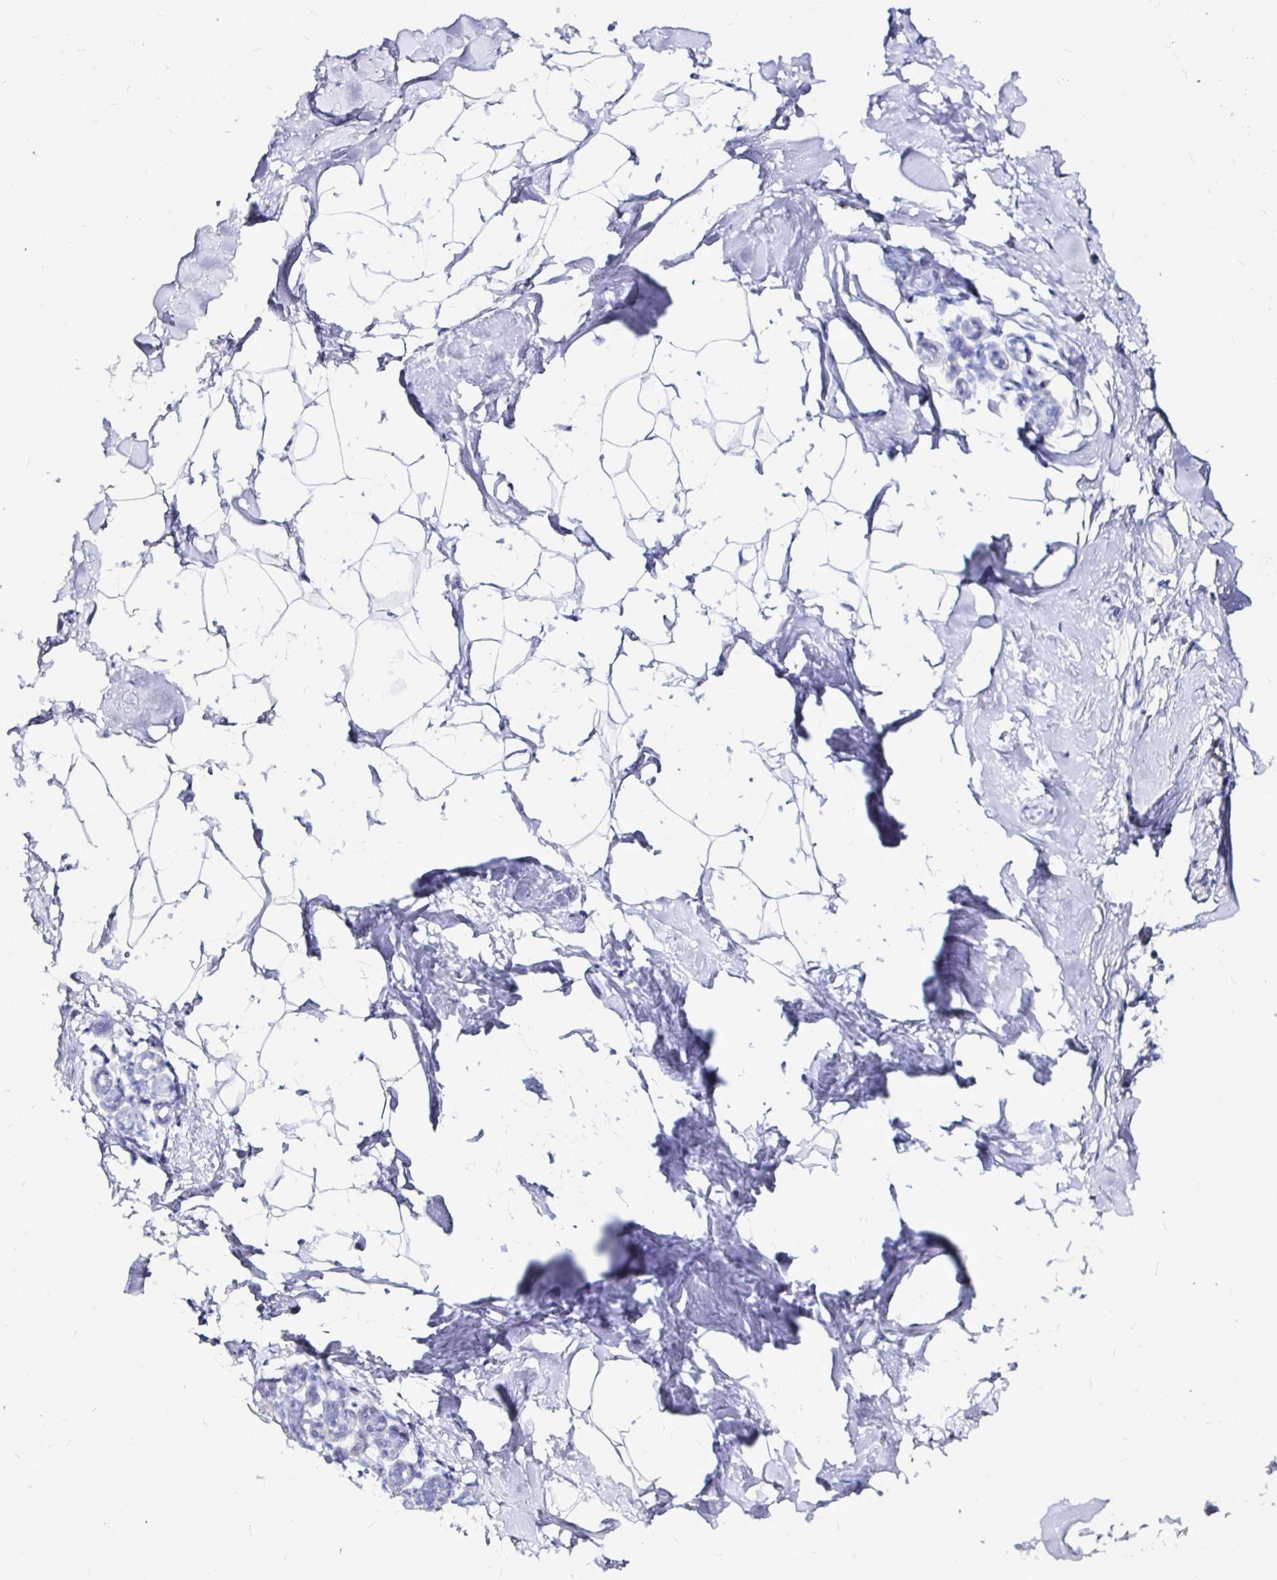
{"staining": {"intensity": "negative", "quantity": "none", "location": "none"}, "tissue": "breast", "cell_type": "Adipocytes", "image_type": "normal", "snomed": [{"axis": "morphology", "description": "Normal tissue, NOS"}, {"axis": "topography", "description": "Breast"}], "caption": "IHC photomicrograph of unremarkable breast: breast stained with DAB (3,3'-diaminobenzidine) demonstrates no significant protein staining in adipocytes. (IHC, brightfield microscopy, high magnification).", "gene": "LUZP4", "patient": {"sex": "female", "age": 32}}